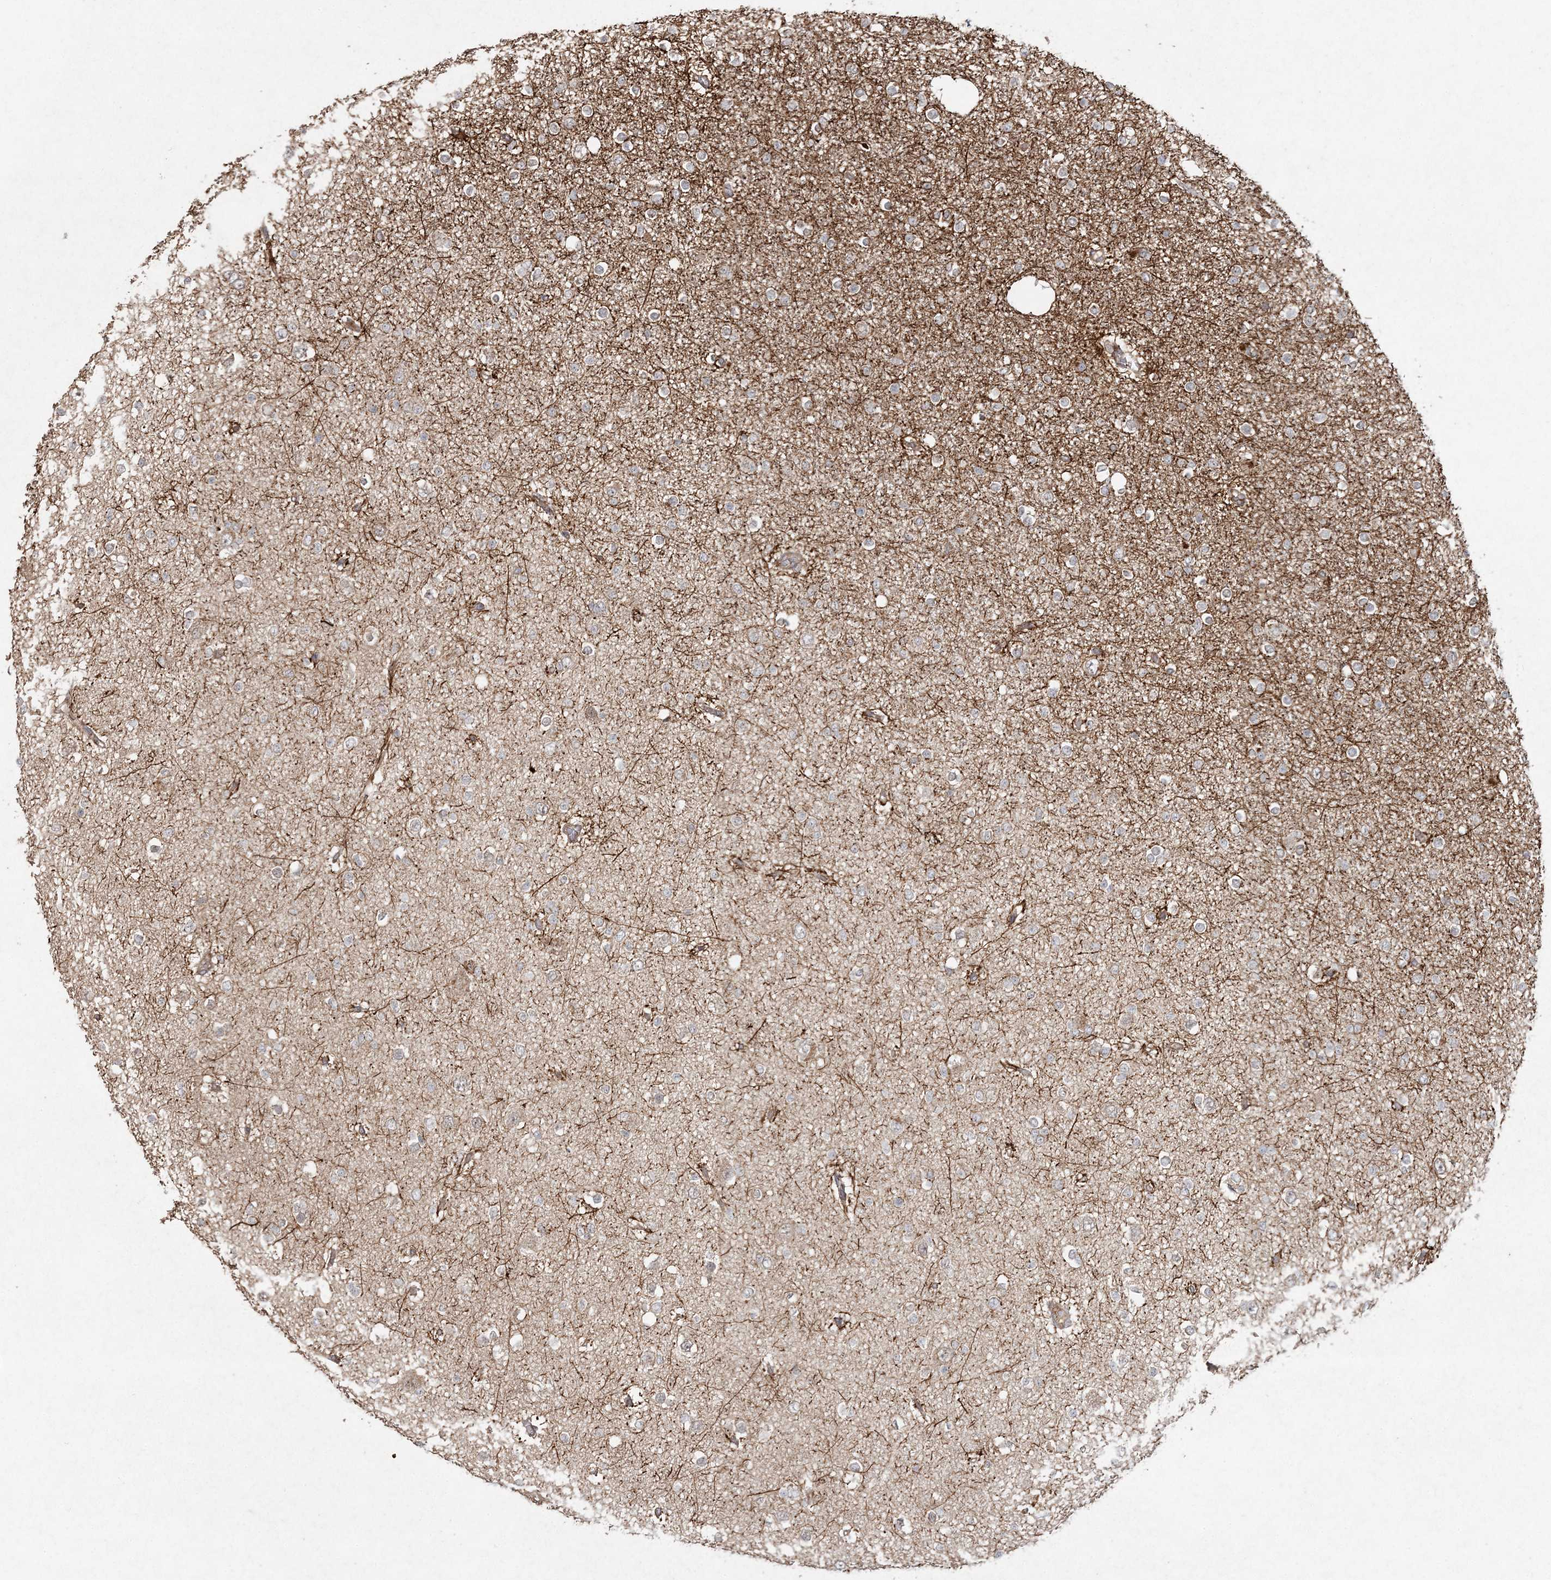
{"staining": {"intensity": "negative", "quantity": "none", "location": "none"}, "tissue": "glioma", "cell_type": "Tumor cells", "image_type": "cancer", "snomed": [{"axis": "morphology", "description": "Glioma, malignant, Low grade"}, {"axis": "topography", "description": "Brain"}], "caption": "DAB immunohistochemical staining of glioma shows no significant expression in tumor cells.", "gene": "SPRY1", "patient": {"sex": "female", "age": 22}}